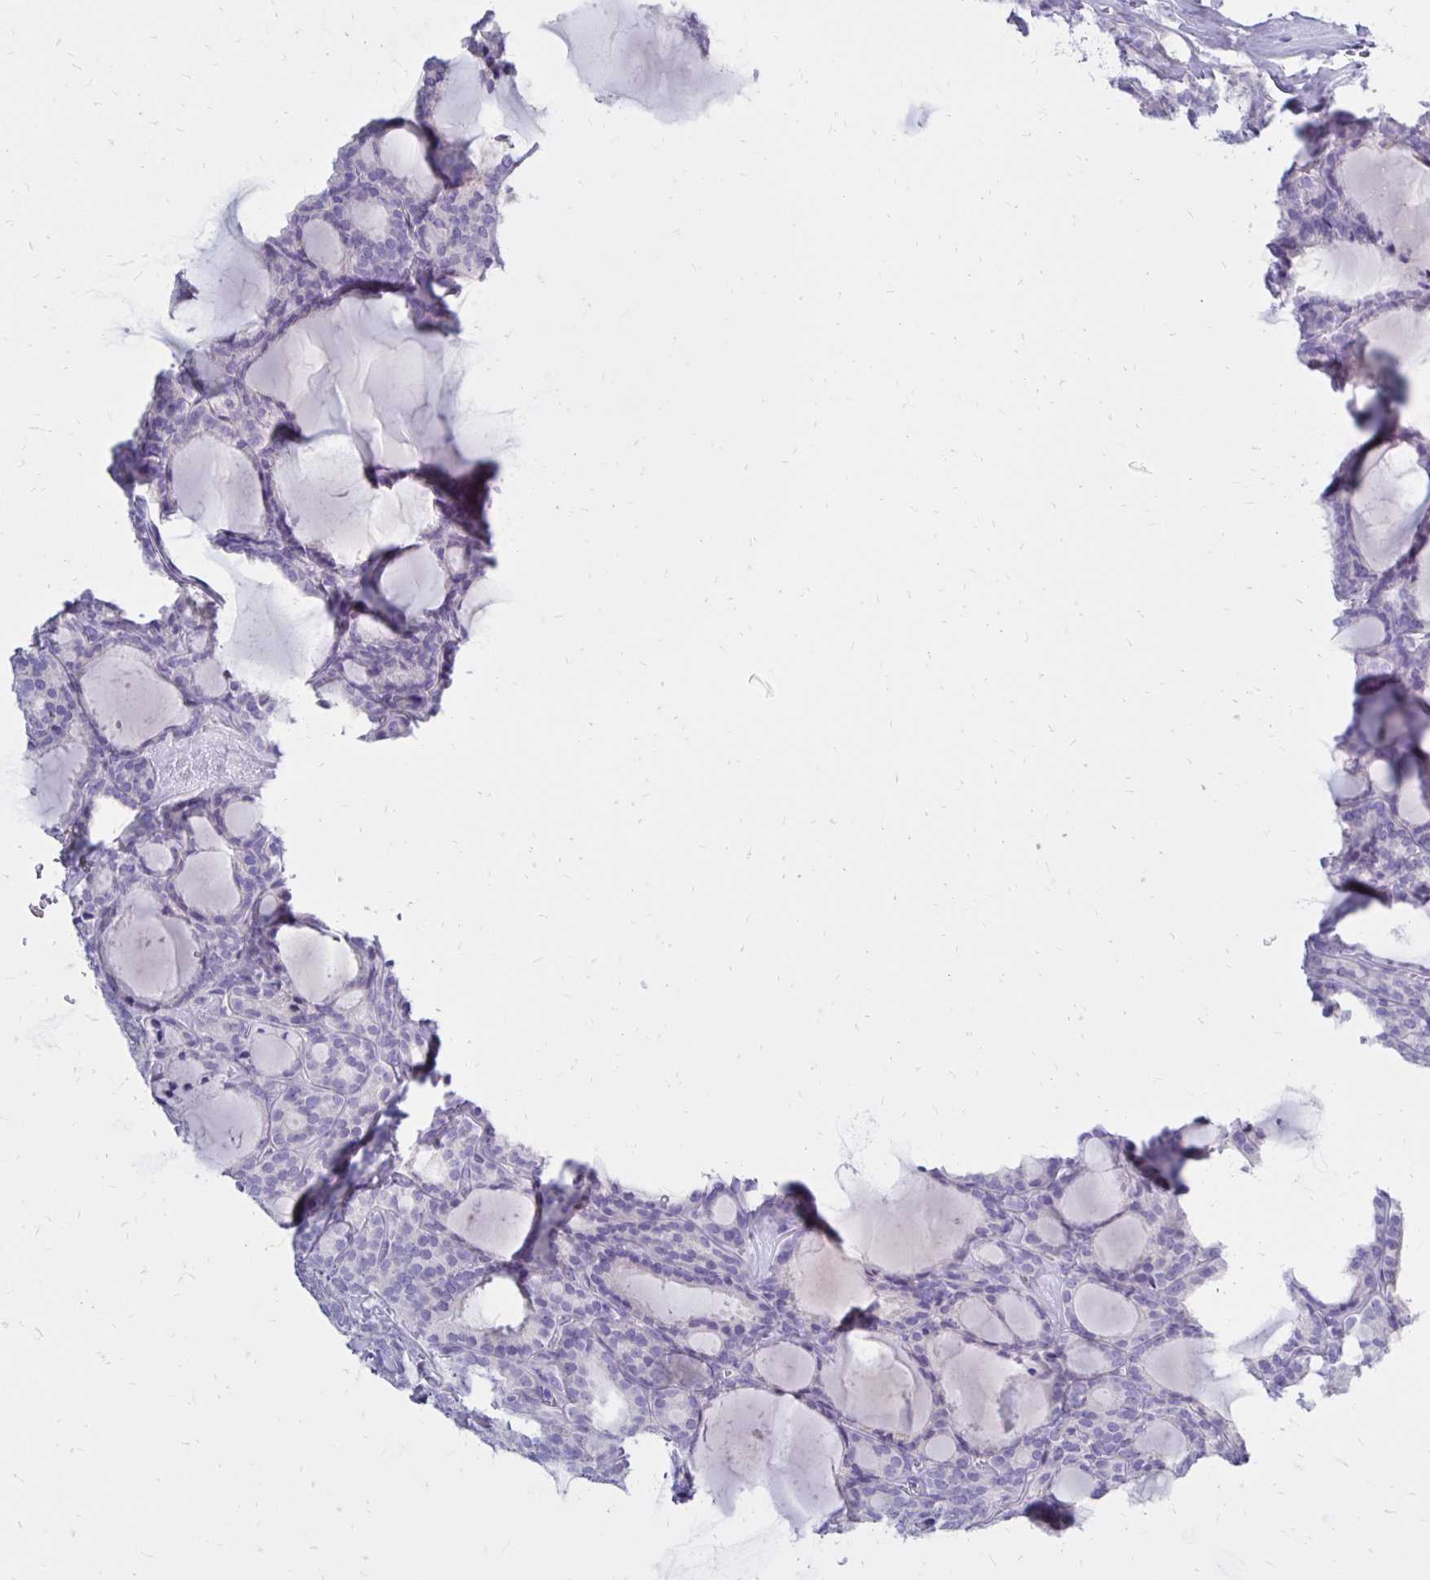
{"staining": {"intensity": "negative", "quantity": "none", "location": "none"}, "tissue": "thyroid cancer", "cell_type": "Tumor cells", "image_type": "cancer", "snomed": [{"axis": "morphology", "description": "Follicular adenoma carcinoma, NOS"}, {"axis": "topography", "description": "Thyroid gland"}], "caption": "Follicular adenoma carcinoma (thyroid) stained for a protein using immunohistochemistry (IHC) demonstrates no expression tumor cells.", "gene": "FNTB", "patient": {"sex": "male", "age": 74}}